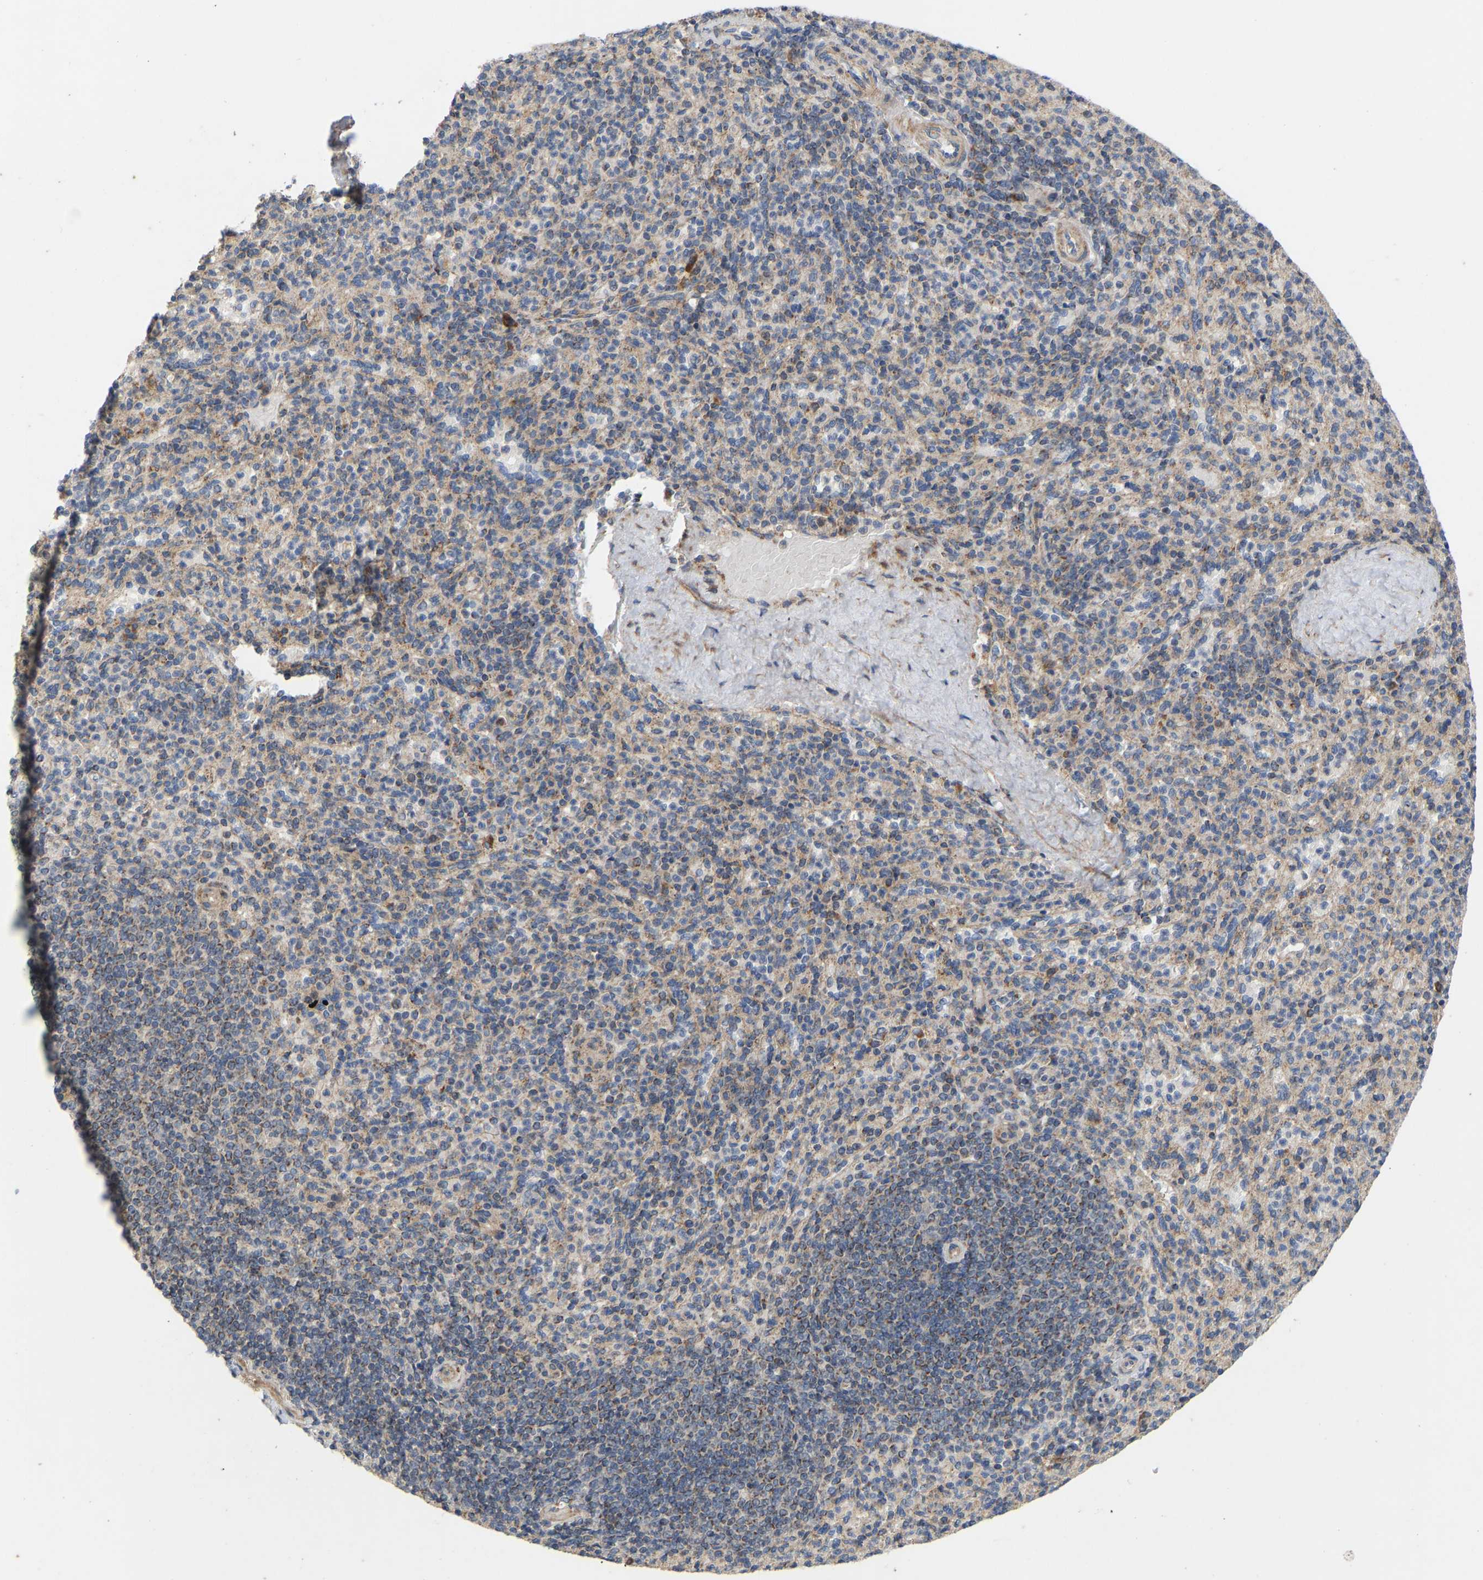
{"staining": {"intensity": "moderate", "quantity": "<25%", "location": "cytoplasmic/membranous"}, "tissue": "spleen", "cell_type": "Cells in red pulp", "image_type": "normal", "snomed": [{"axis": "morphology", "description": "Normal tissue, NOS"}, {"axis": "topography", "description": "Spleen"}], "caption": "The image displays staining of unremarkable spleen, revealing moderate cytoplasmic/membranous protein positivity (brown color) within cells in red pulp.", "gene": "HACD2", "patient": {"sex": "male", "age": 36}}